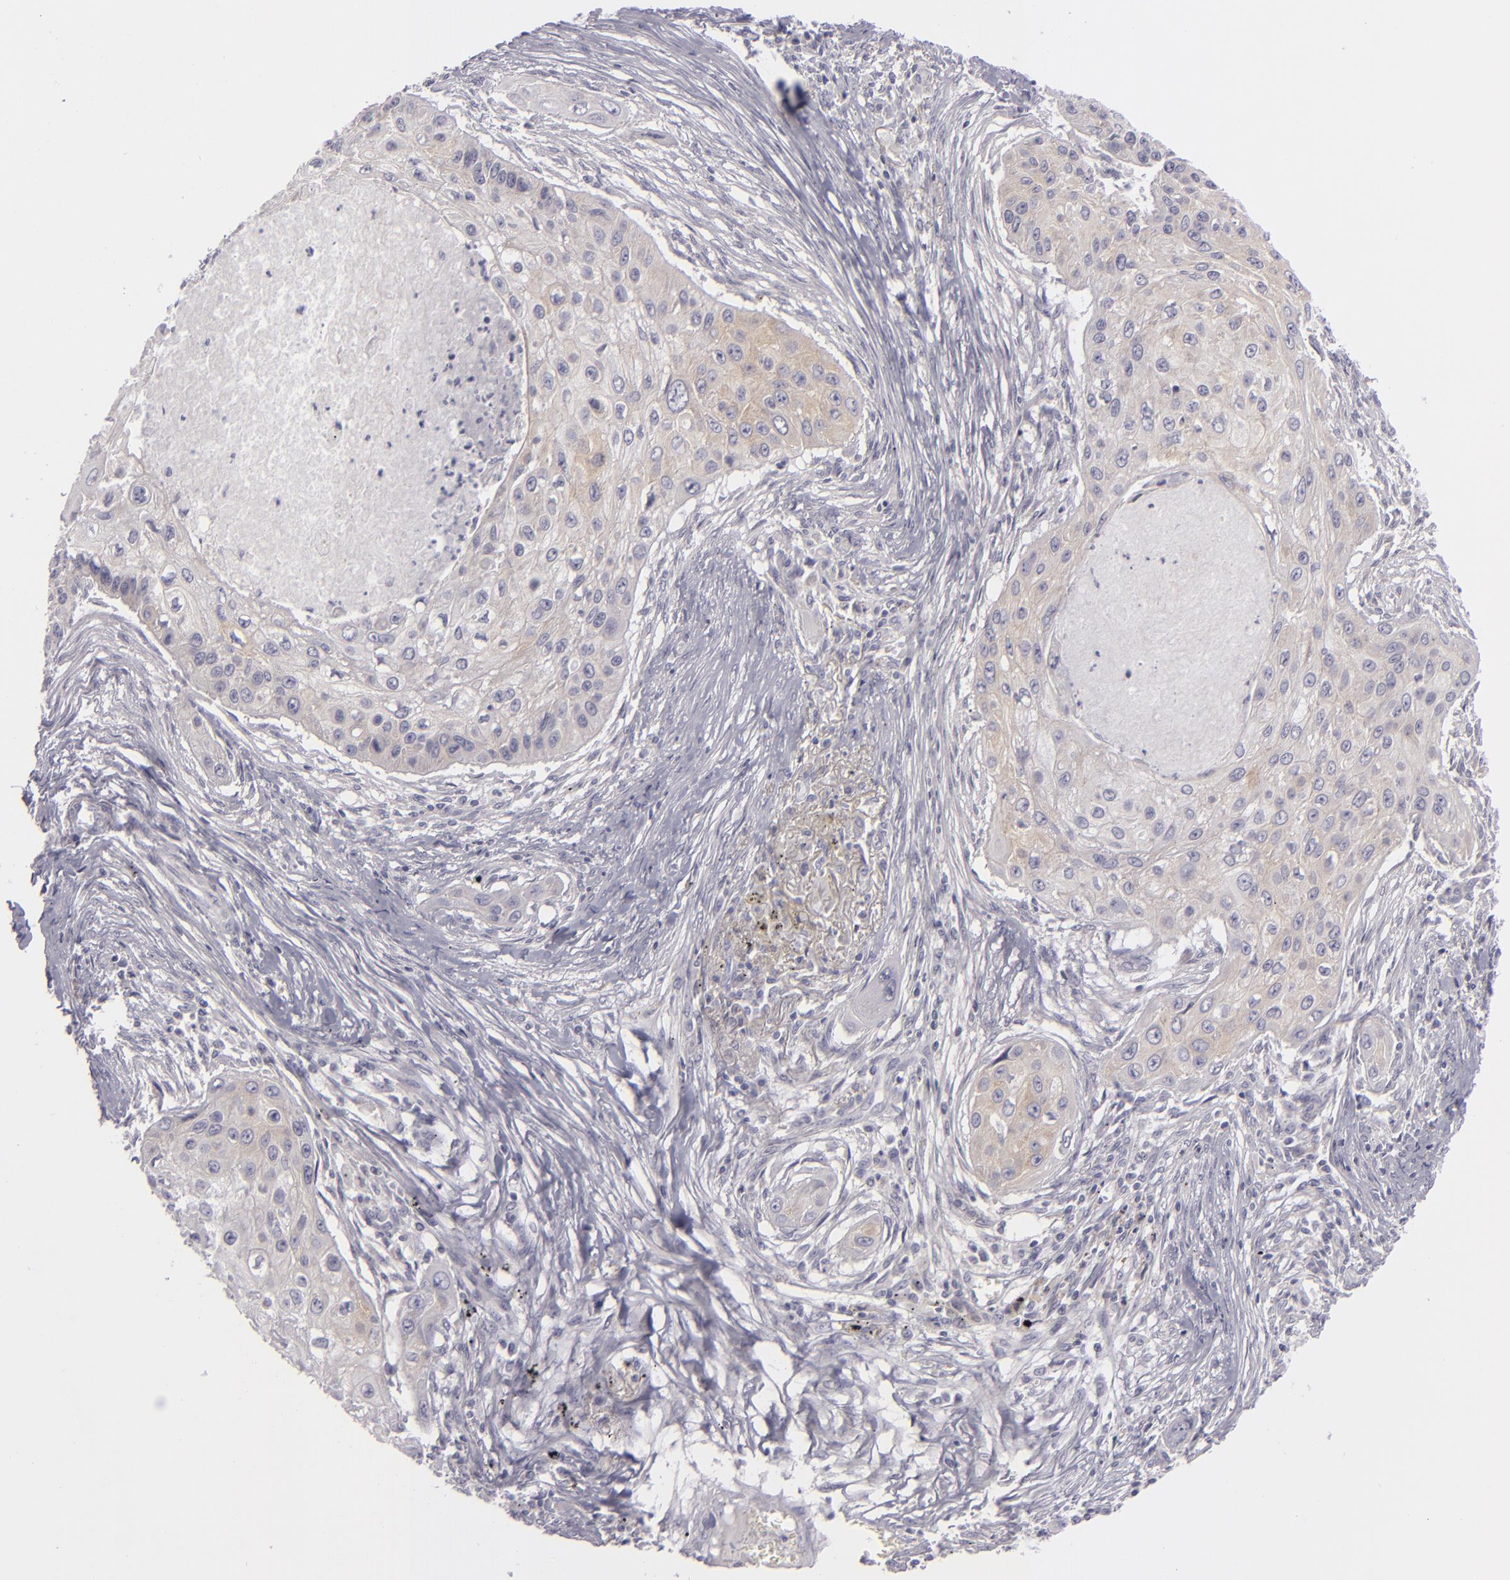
{"staining": {"intensity": "weak", "quantity": "25%-75%", "location": "cytoplasmic/membranous"}, "tissue": "lung cancer", "cell_type": "Tumor cells", "image_type": "cancer", "snomed": [{"axis": "morphology", "description": "Squamous cell carcinoma, NOS"}, {"axis": "topography", "description": "Lung"}], "caption": "Brown immunohistochemical staining in human lung squamous cell carcinoma shows weak cytoplasmic/membranous positivity in approximately 25%-75% of tumor cells. Immunohistochemistry stains the protein of interest in brown and the nuclei are stained blue.", "gene": "DLG4", "patient": {"sex": "male", "age": 71}}